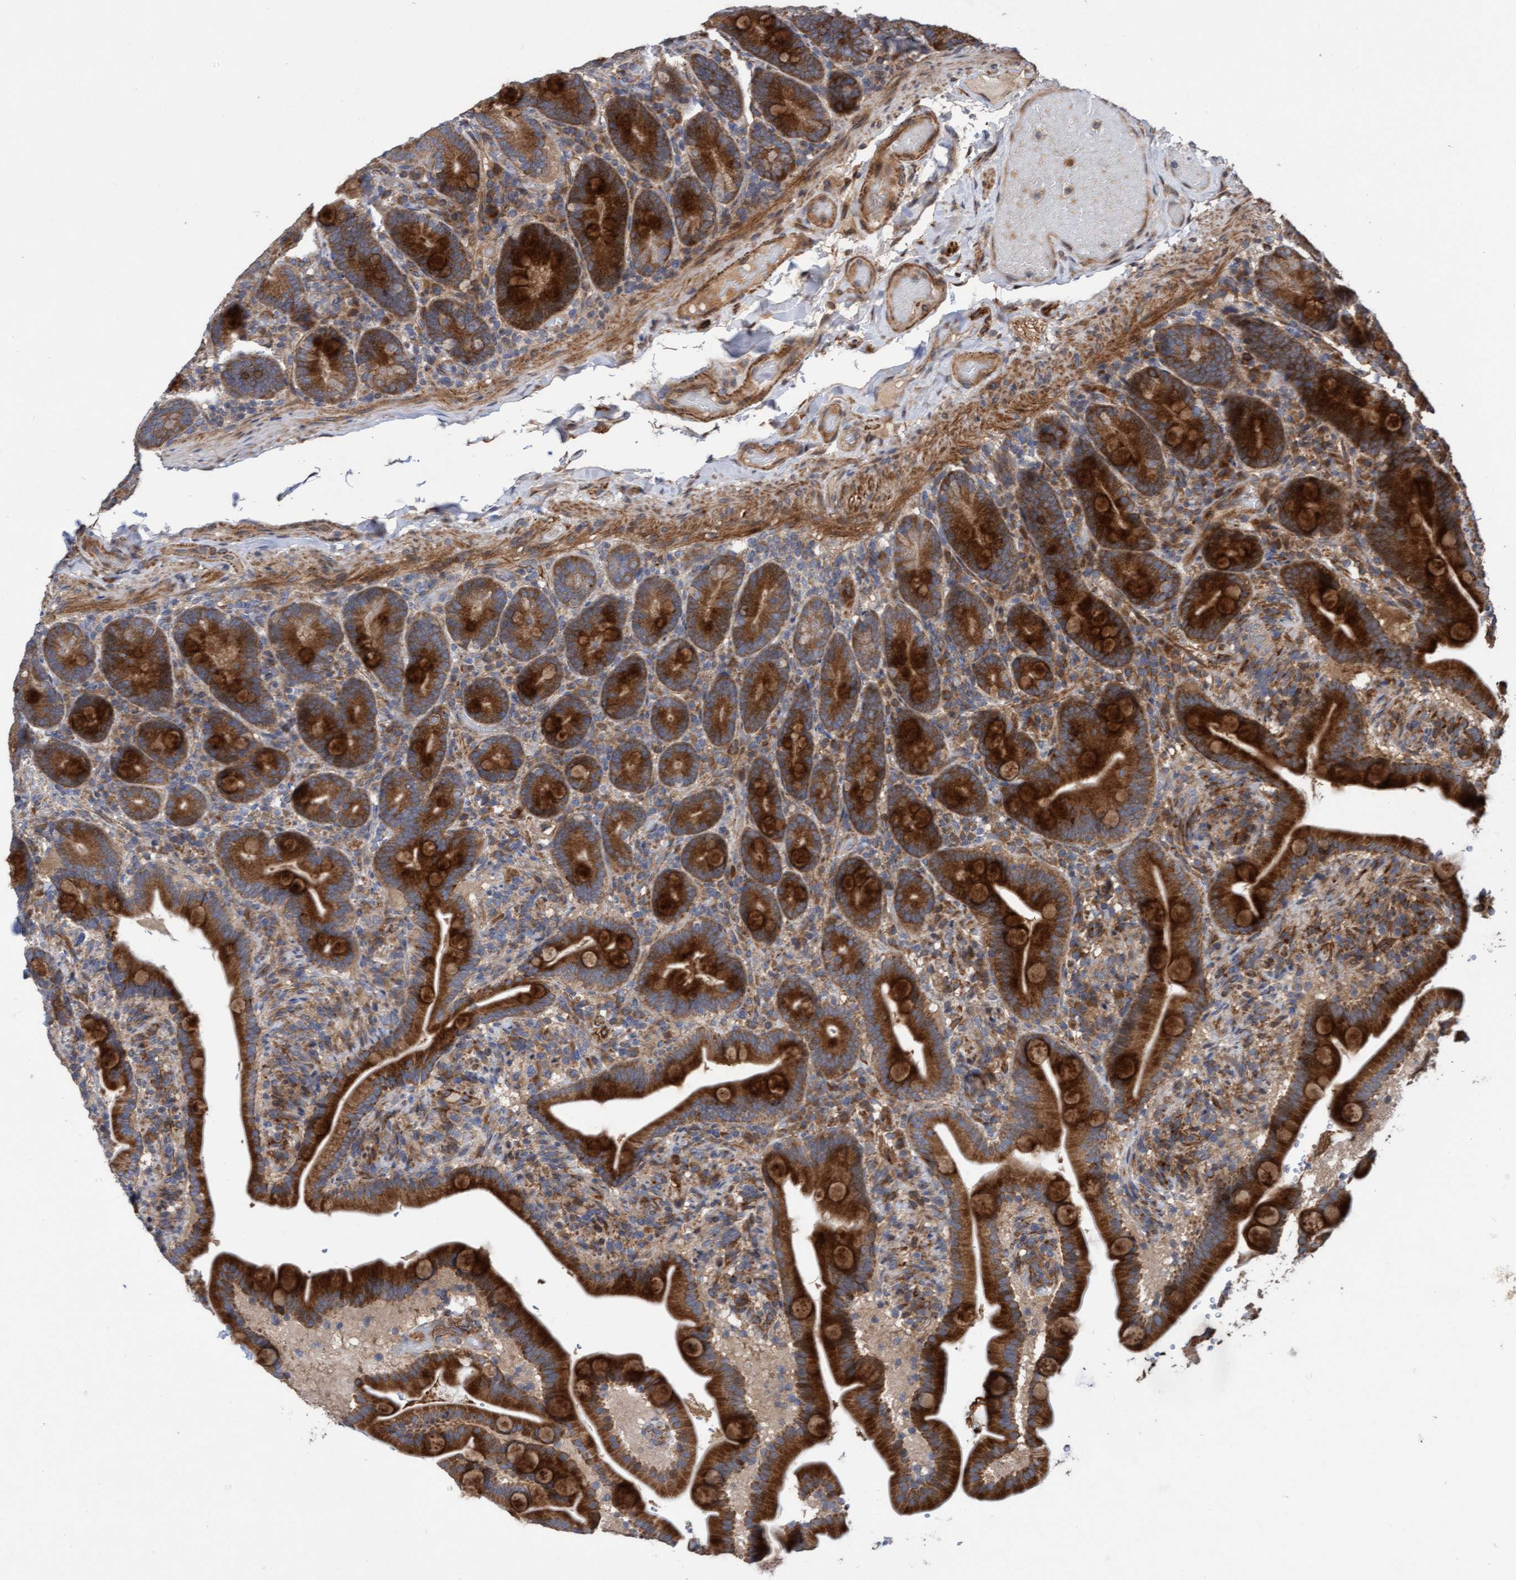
{"staining": {"intensity": "strong", "quantity": ">75%", "location": "cytoplasmic/membranous"}, "tissue": "duodenum", "cell_type": "Glandular cells", "image_type": "normal", "snomed": [{"axis": "morphology", "description": "Normal tissue, NOS"}, {"axis": "topography", "description": "Duodenum"}], "caption": "IHC of unremarkable duodenum shows high levels of strong cytoplasmic/membranous positivity in approximately >75% of glandular cells.", "gene": "ELP5", "patient": {"sex": "male", "age": 54}}